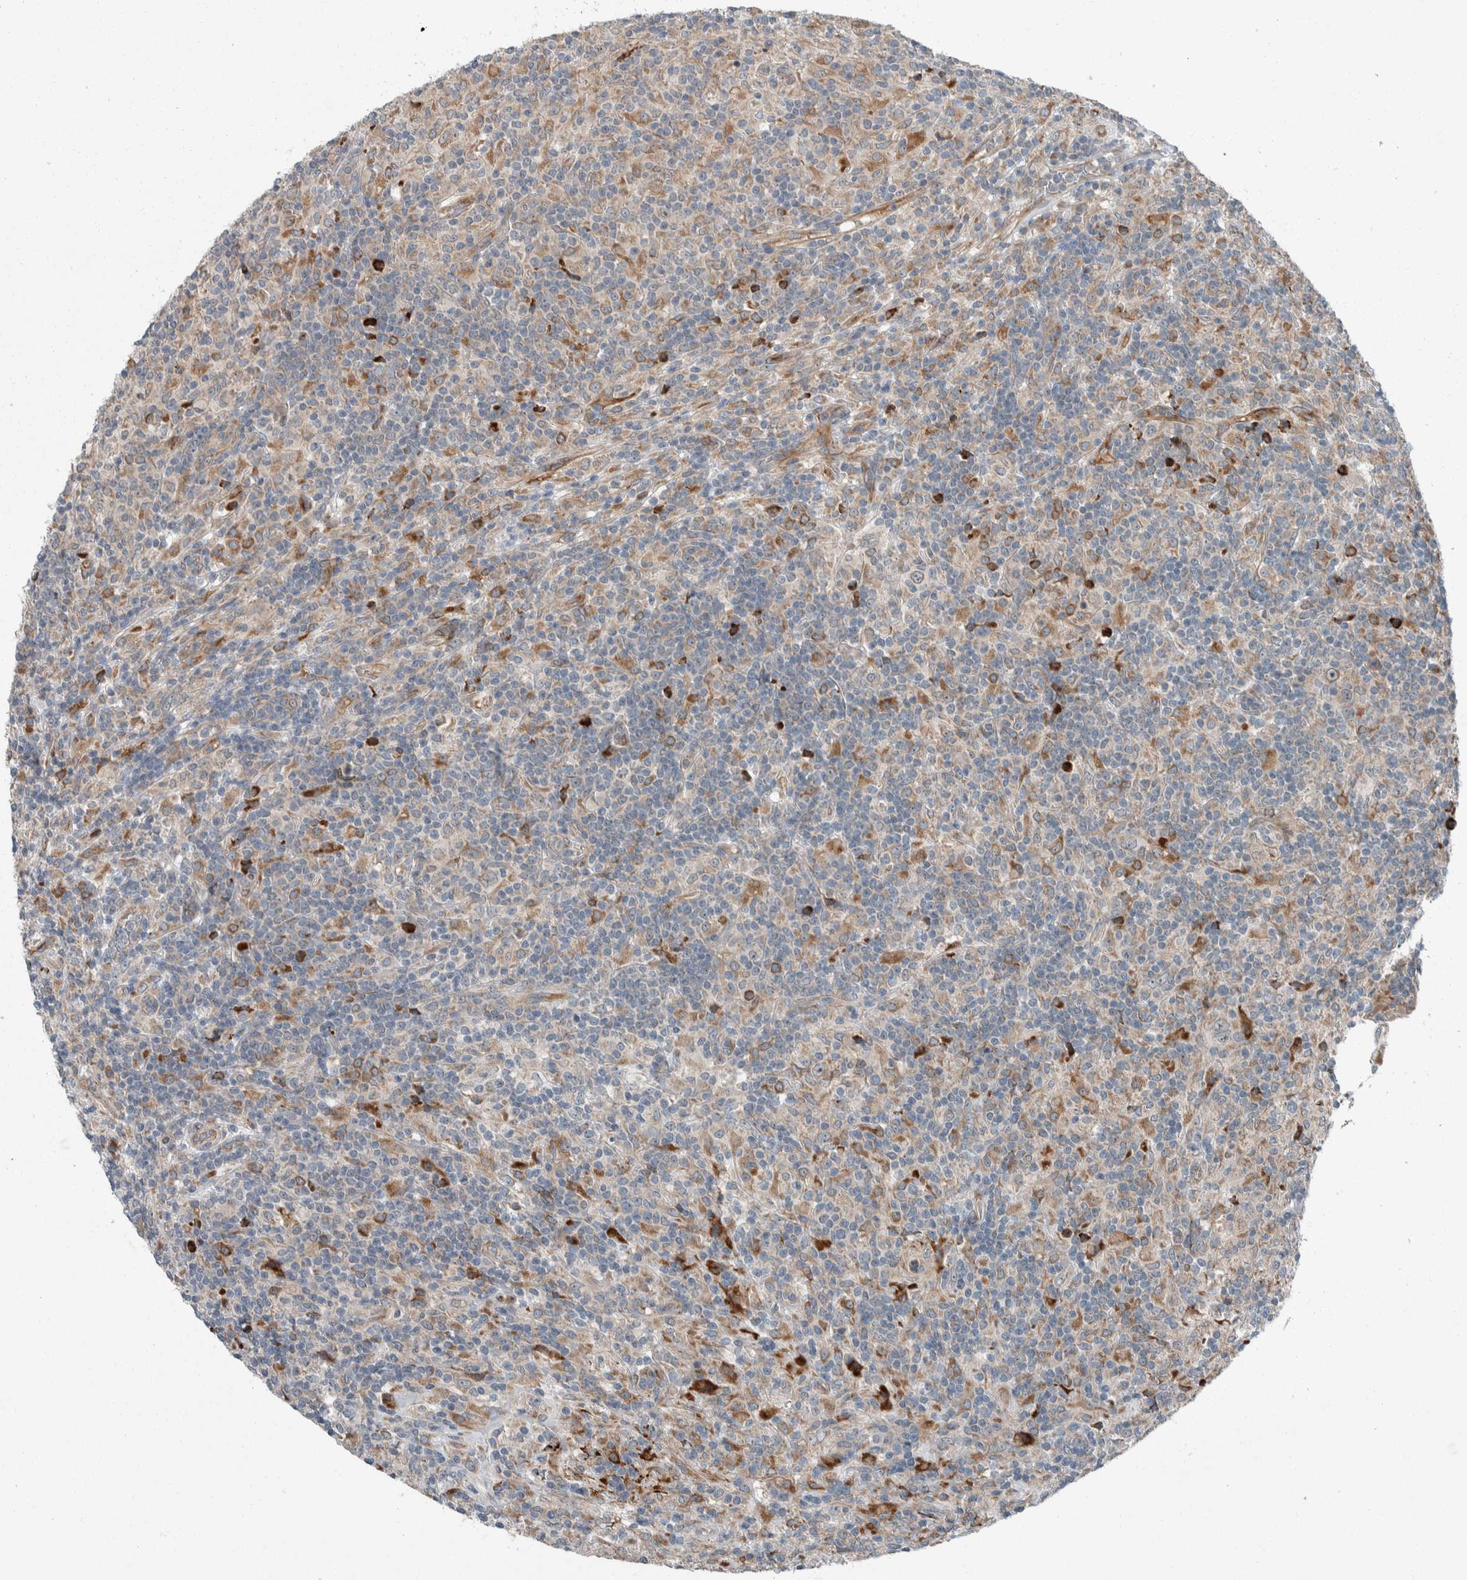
{"staining": {"intensity": "weak", "quantity": "25%-75%", "location": "cytoplasmic/membranous"}, "tissue": "lymphoma", "cell_type": "Tumor cells", "image_type": "cancer", "snomed": [{"axis": "morphology", "description": "Hodgkin's disease, NOS"}, {"axis": "topography", "description": "Lymph node"}], "caption": "A low amount of weak cytoplasmic/membranous positivity is present in approximately 25%-75% of tumor cells in lymphoma tissue.", "gene": "USP25", "patient": {"sex": "male", "age": 70}}